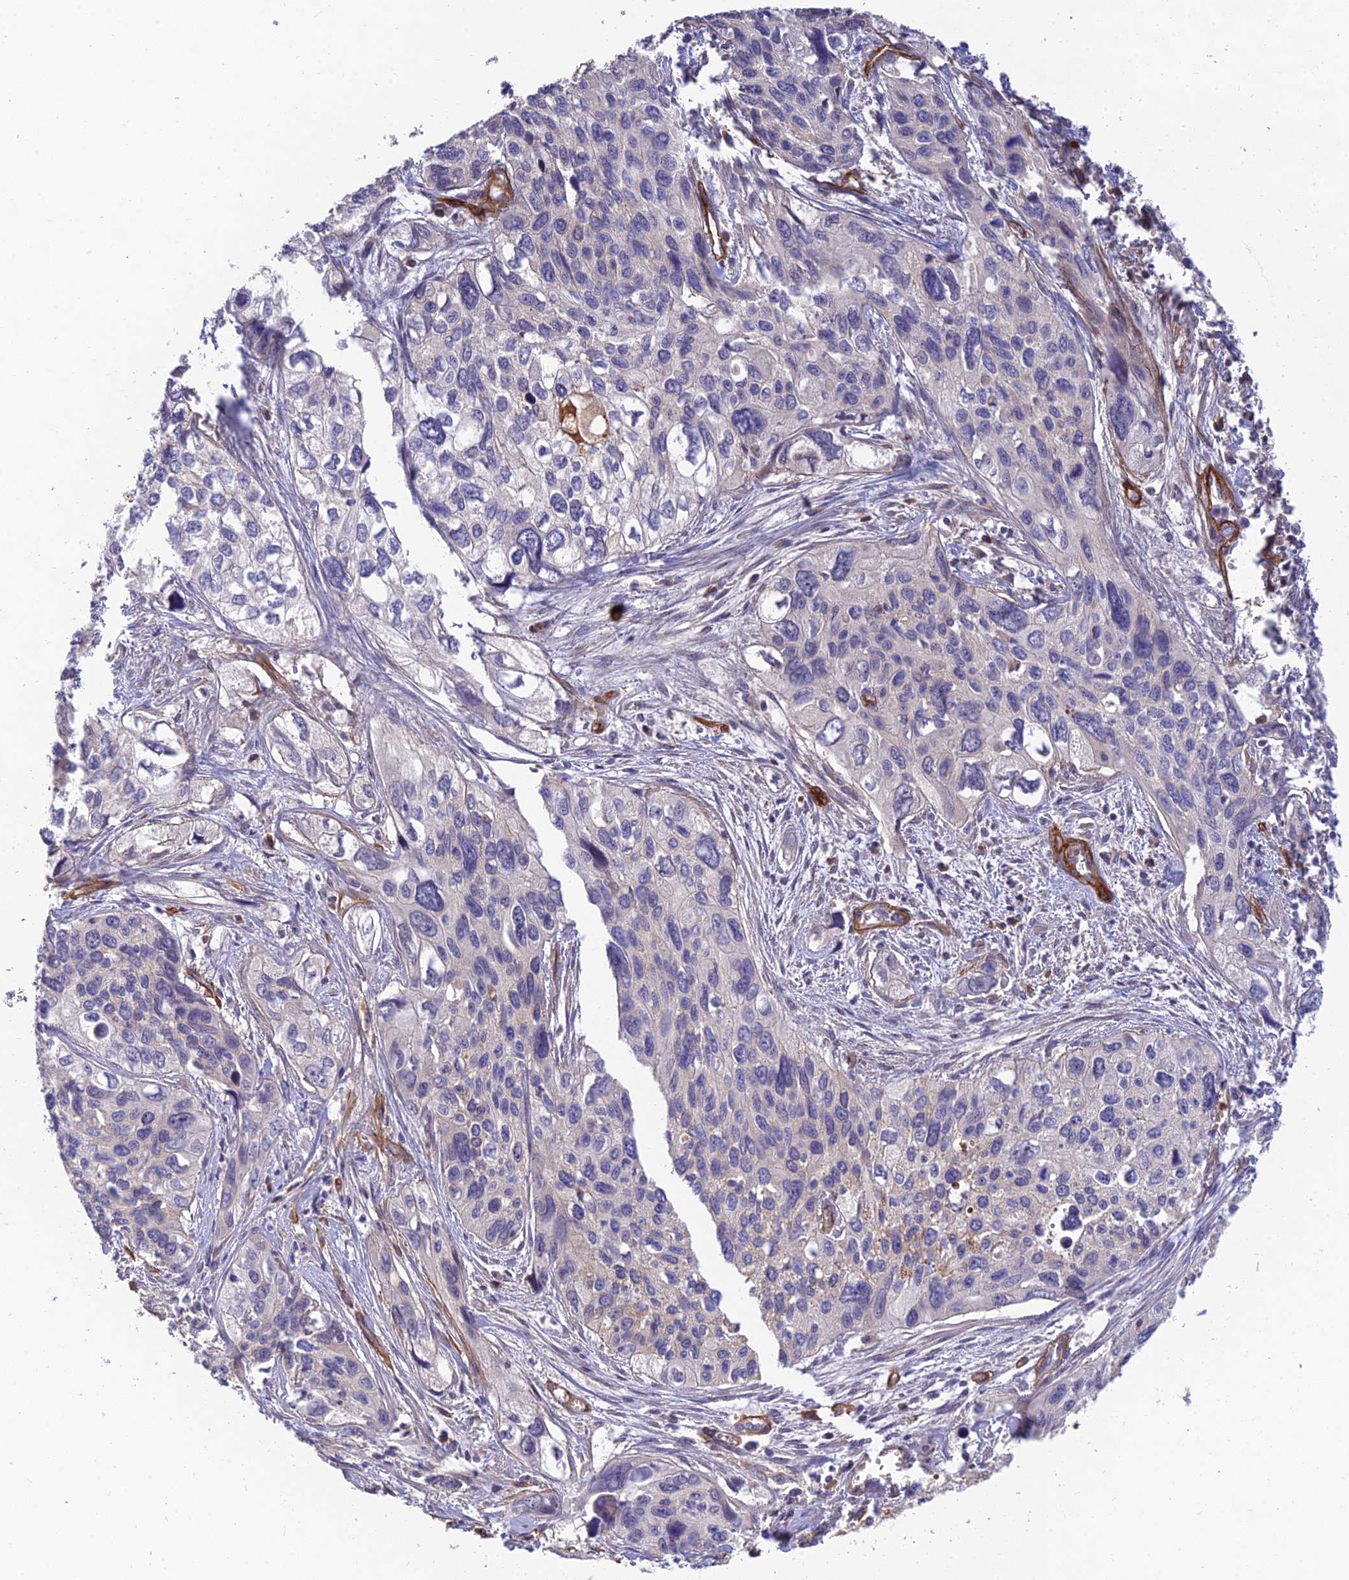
{"staining": {"intensity": "negative", "quantity": "none", "location": "none"}, "tissue": "cervical cancer", "cell_type": "Tumor cells", "image_type": "cancer", "snomed": [{"axis": "morphology", "description": "Squamous cell carcinoma, NOS"}, {"axis": "topography", "description": "Cervix"}], "caption": "A histopathology image of human cervical cancer is negative for staining in tumor cells.", "gene": "MRPL35", "patient": {"sex": "female", "age": 55}}